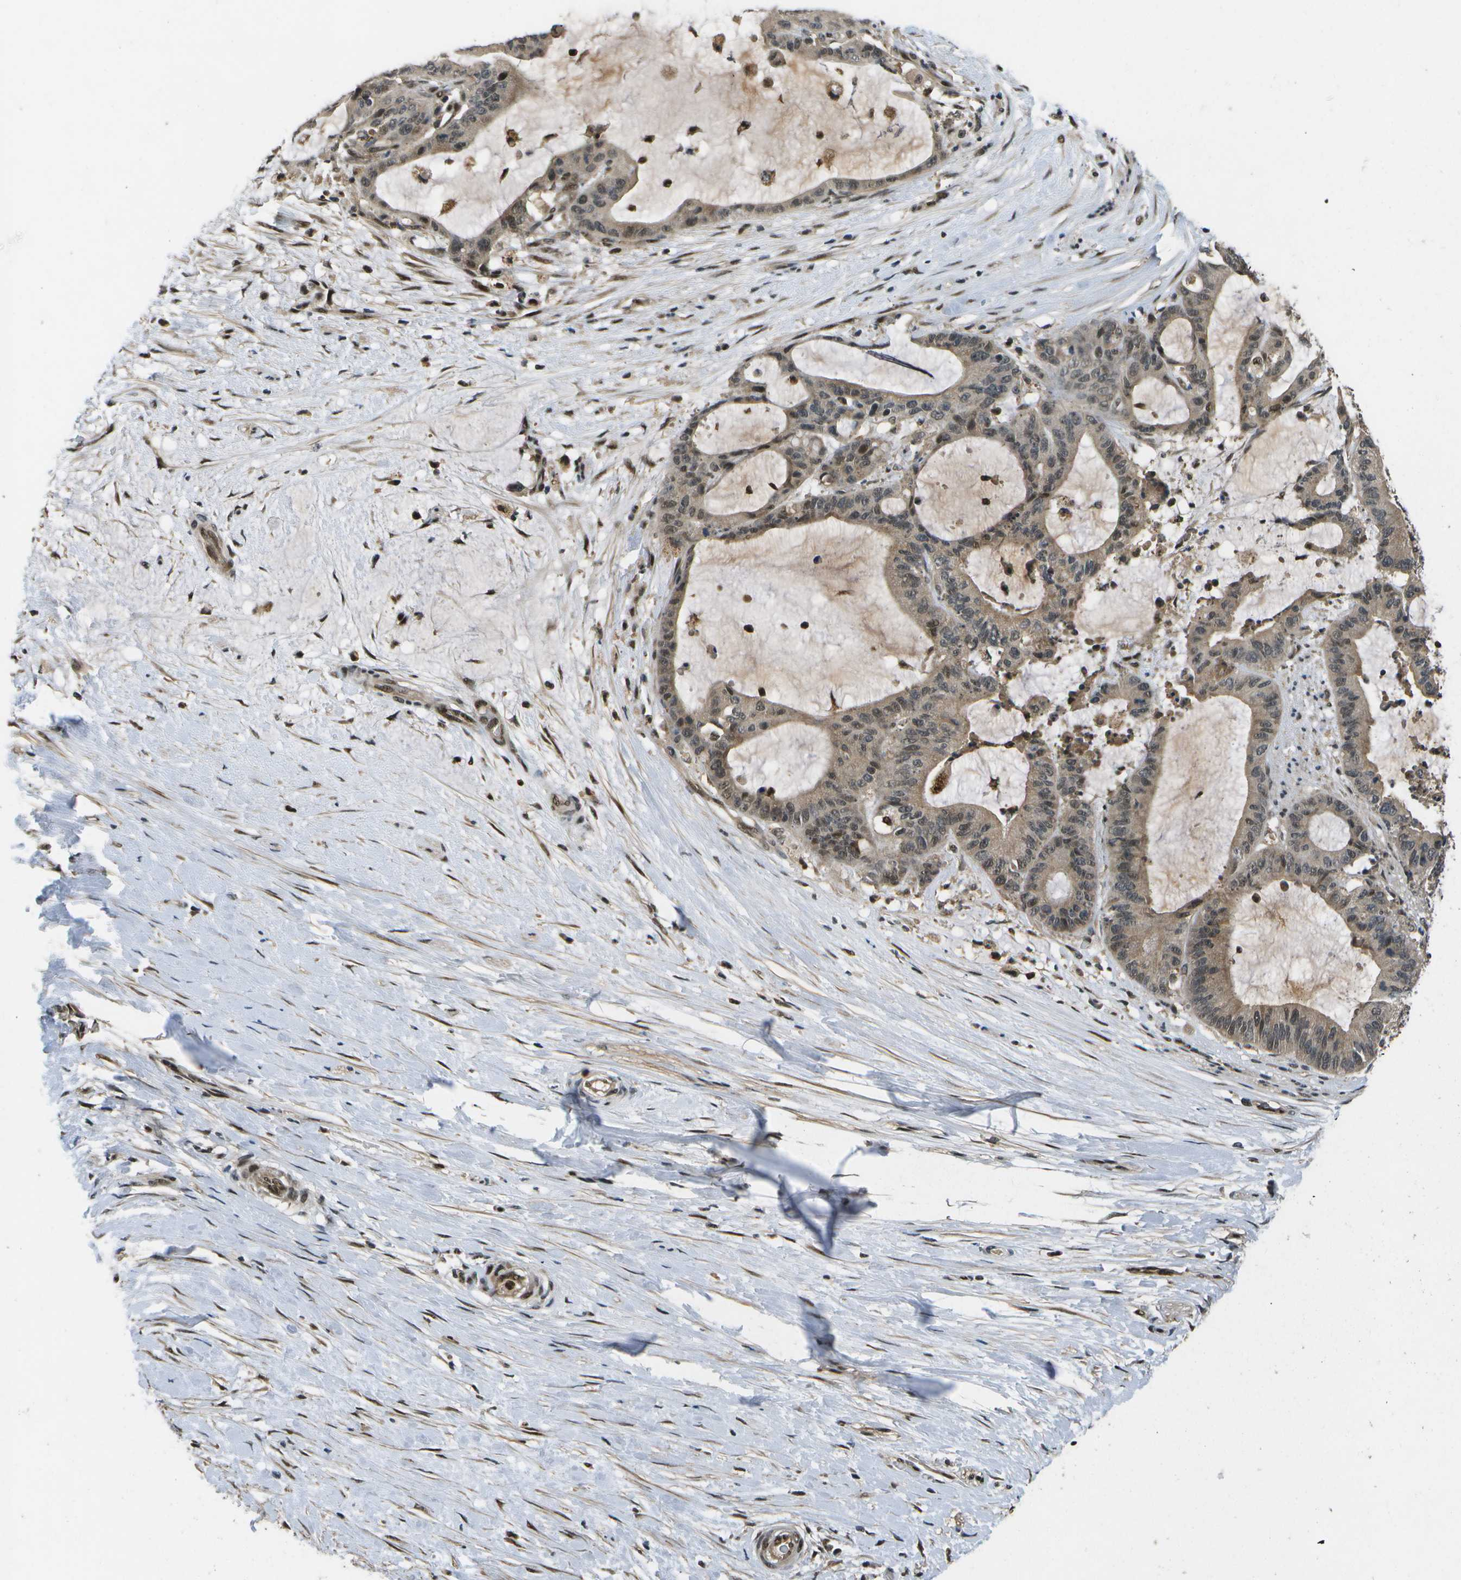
{"staining": {"intensity": "weak", "quantity": ">75%", "location": "cytoplasmic/membranous,nuclear"}, "tissue": "liver cancer", "cell_type": "Tumor cells", "image_type": "cancer", "snomed": [{"axis": "morphology", "description": "Cholangiocarcinoma"}, {"axis": "topography", "description": "Liver"}], "caption": "Tumor cells reveal low levels of weak cytoplasmic/membranous and nuclear expression in about >75% of cells in human liver cholangiocarcinoma.", "gene": "GANC", "patient": {"sex": "female", "age": 73}}